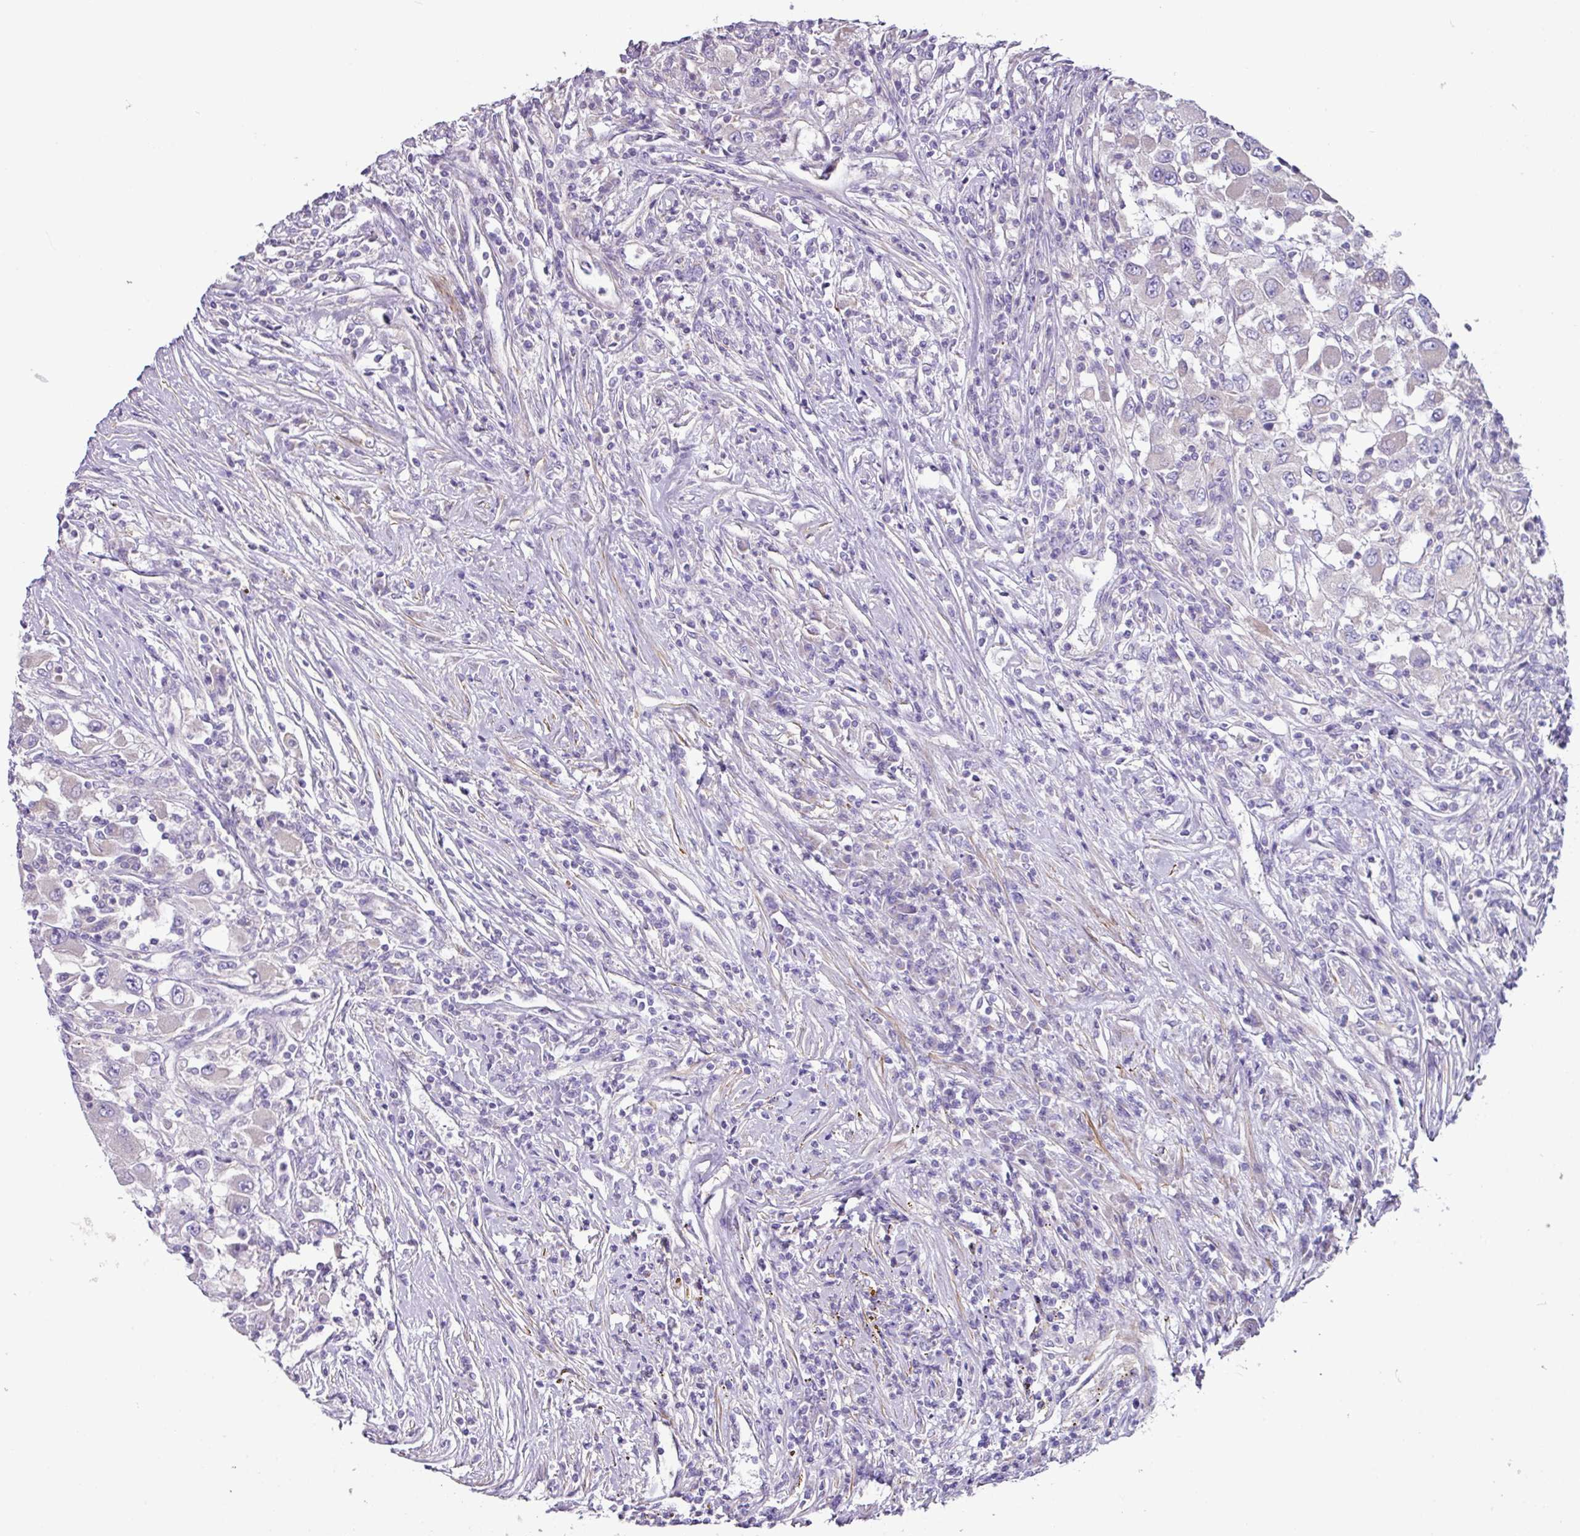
{"staining": {"intensity": "negative", "quantity": "none", "location": "none"}, "tissue": "renal cancer", "cell_type": "Tumor cells", "image_type": "cancer", "snomed": [{"axis": "morphology", "description": "Adenocarcinoma, NOS"}, {"axis": "topography", "description": "Kidney"}], "caption": "High magnification brightfield microscopy of renal adenocarcinoma stained with DAB (brown) and counterstained with hematoxylin (blue): tumor cells show no significant expression. (Brightfield microscopy of DAB (3,3'-diaminobenzidine) IHC at high magnification).", "gene": "MRRF", "patient": {"sex": "female", "age": 67}}